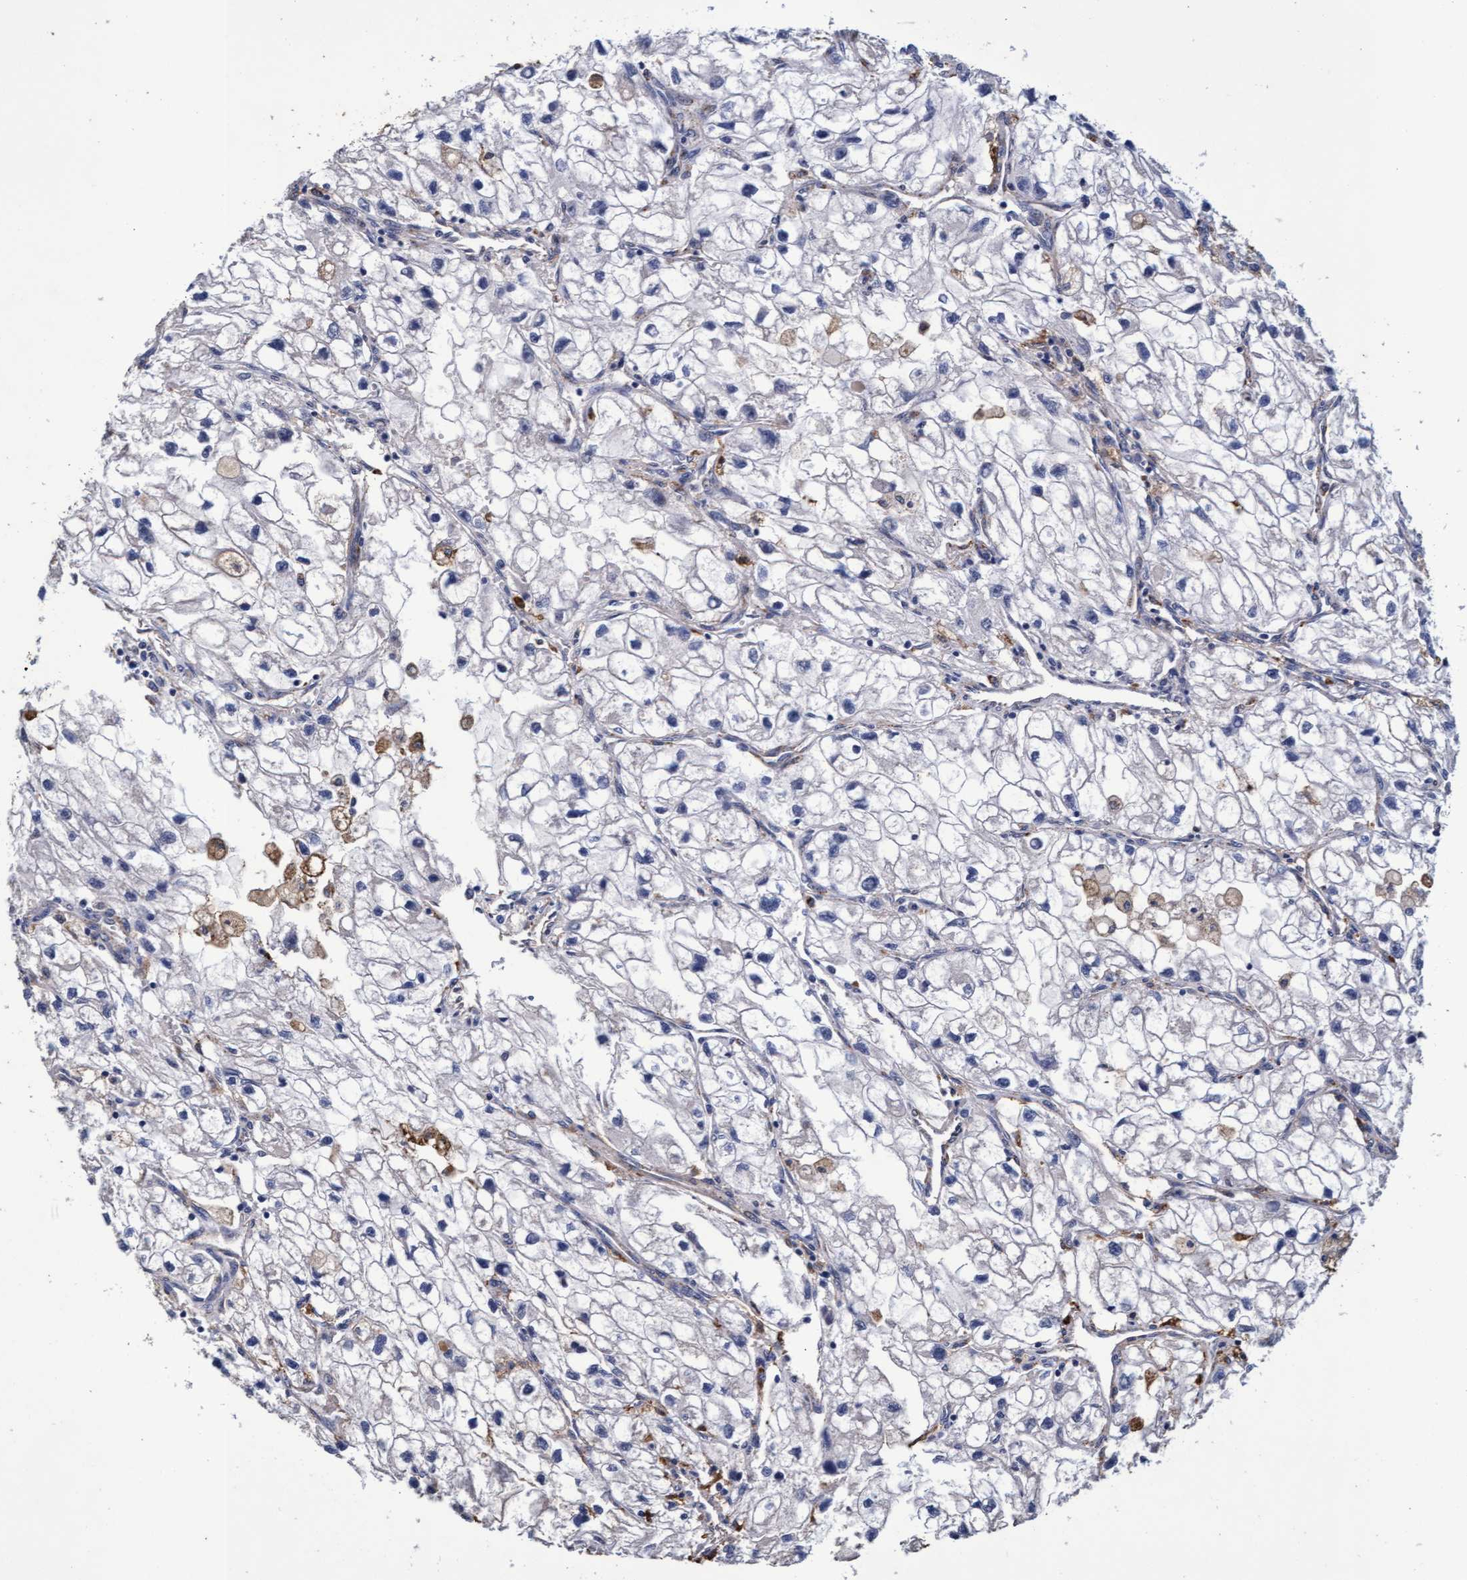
{"staining": {"intensity": "weak", "quantity": "<25%", "location": "cytoplasmic/membranous"}, "tissue": "renal cancer", "cell_type": "Tumor cells", "image_type": "cancer", "snomed": [{"axis": "morphology", "description": "Adenocarcinoma, NOS"}, {"axis": "topography", "description": "Kidney"}], "caption": "Tumor cells show no significant positivity in renal adenocarcinoma.", "gene": "CPQ", "patient": {"sex": "female", "age": 70}}